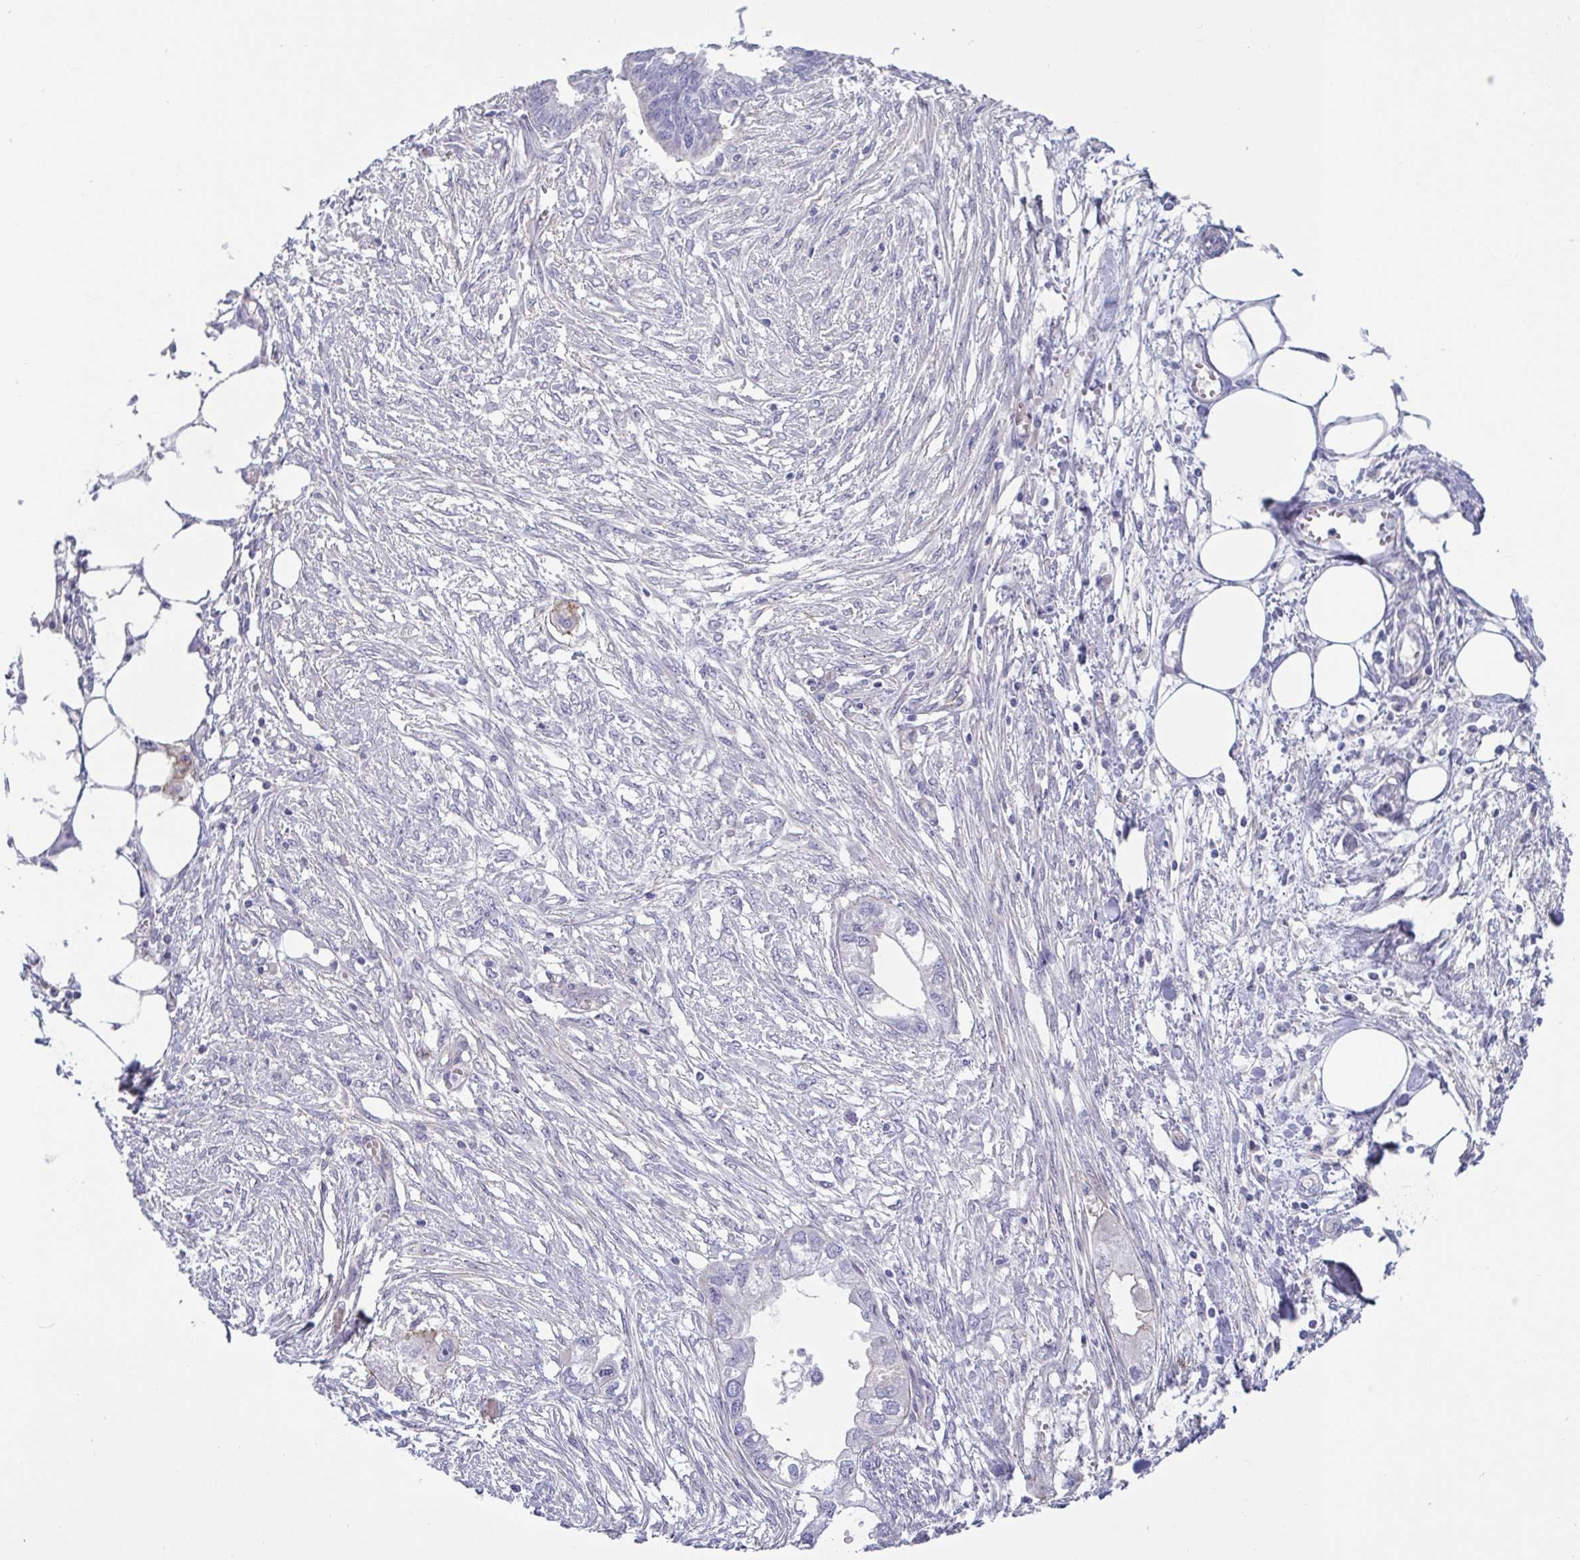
{"staining": {"intensity": "negative", "quantity": "none", "location": "none"}, "tissue": "endometrial cancer", "cell_type": "Tumor cells", "image_type": "cancer", "snomed": [{"axis": "morphology", "description": "Adenocarcinoma, NOS"}, {"axis": "morphology", "description": "Adenocarcinoma, metastatic, NOS"}, {"axis": "topography", "description": "Adipose tissue"}, {"axis": "topography", "description": "Endometrium"}], "caption": "An immunohistochemistry photomicrograph of endometrial cancer is shown. There is no staining in tumor cells of endometrial cancer.", "gene": "LIMA1", "patient": {"sex": "female", "age": 67}}